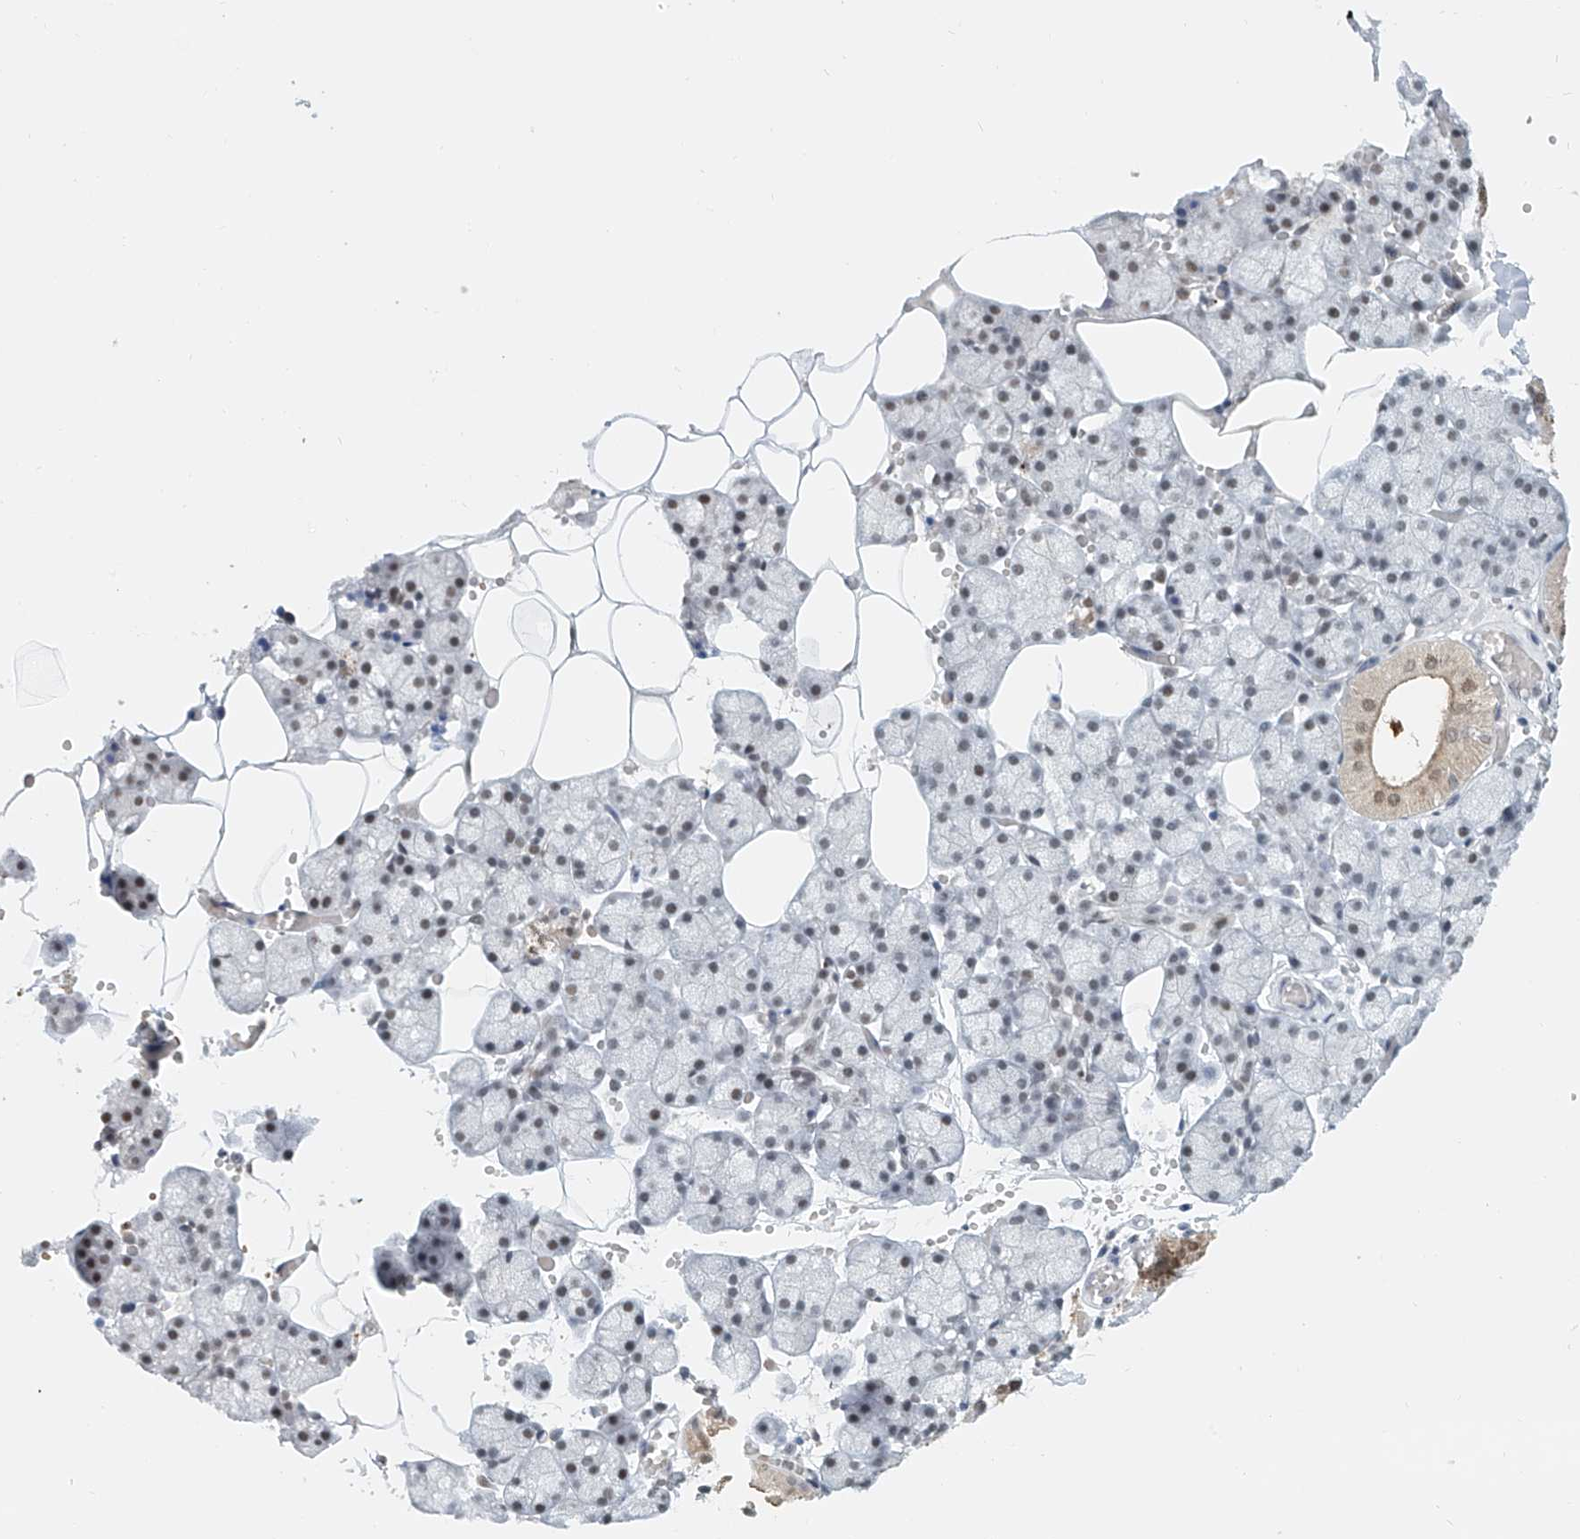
{"staining": {"intensity": "moderate", "quantity": "<25%", "location": "cytoplasmic/membranous,nuclear"}, "tissue": "salivary gland", "cell_type": "Glandular cells", "image_type": "normal", "snomed": [{"axis": "morphology", "description": "Normal tissue, NOS"}, {"axis": "topography", "description": "Salivary gland"}], "caption": "A brown stain labels moderate cytoplasmic/membranous,nuclear staining of a protein in glandular cells of normal human salivary gland. The staining is performed using DAB brown chromogen to label protein expression. The nuclei are counter-stained blue using hematoxylin.", "gene": "SASH1", "patient": {"sex": "male", "age": 62}}